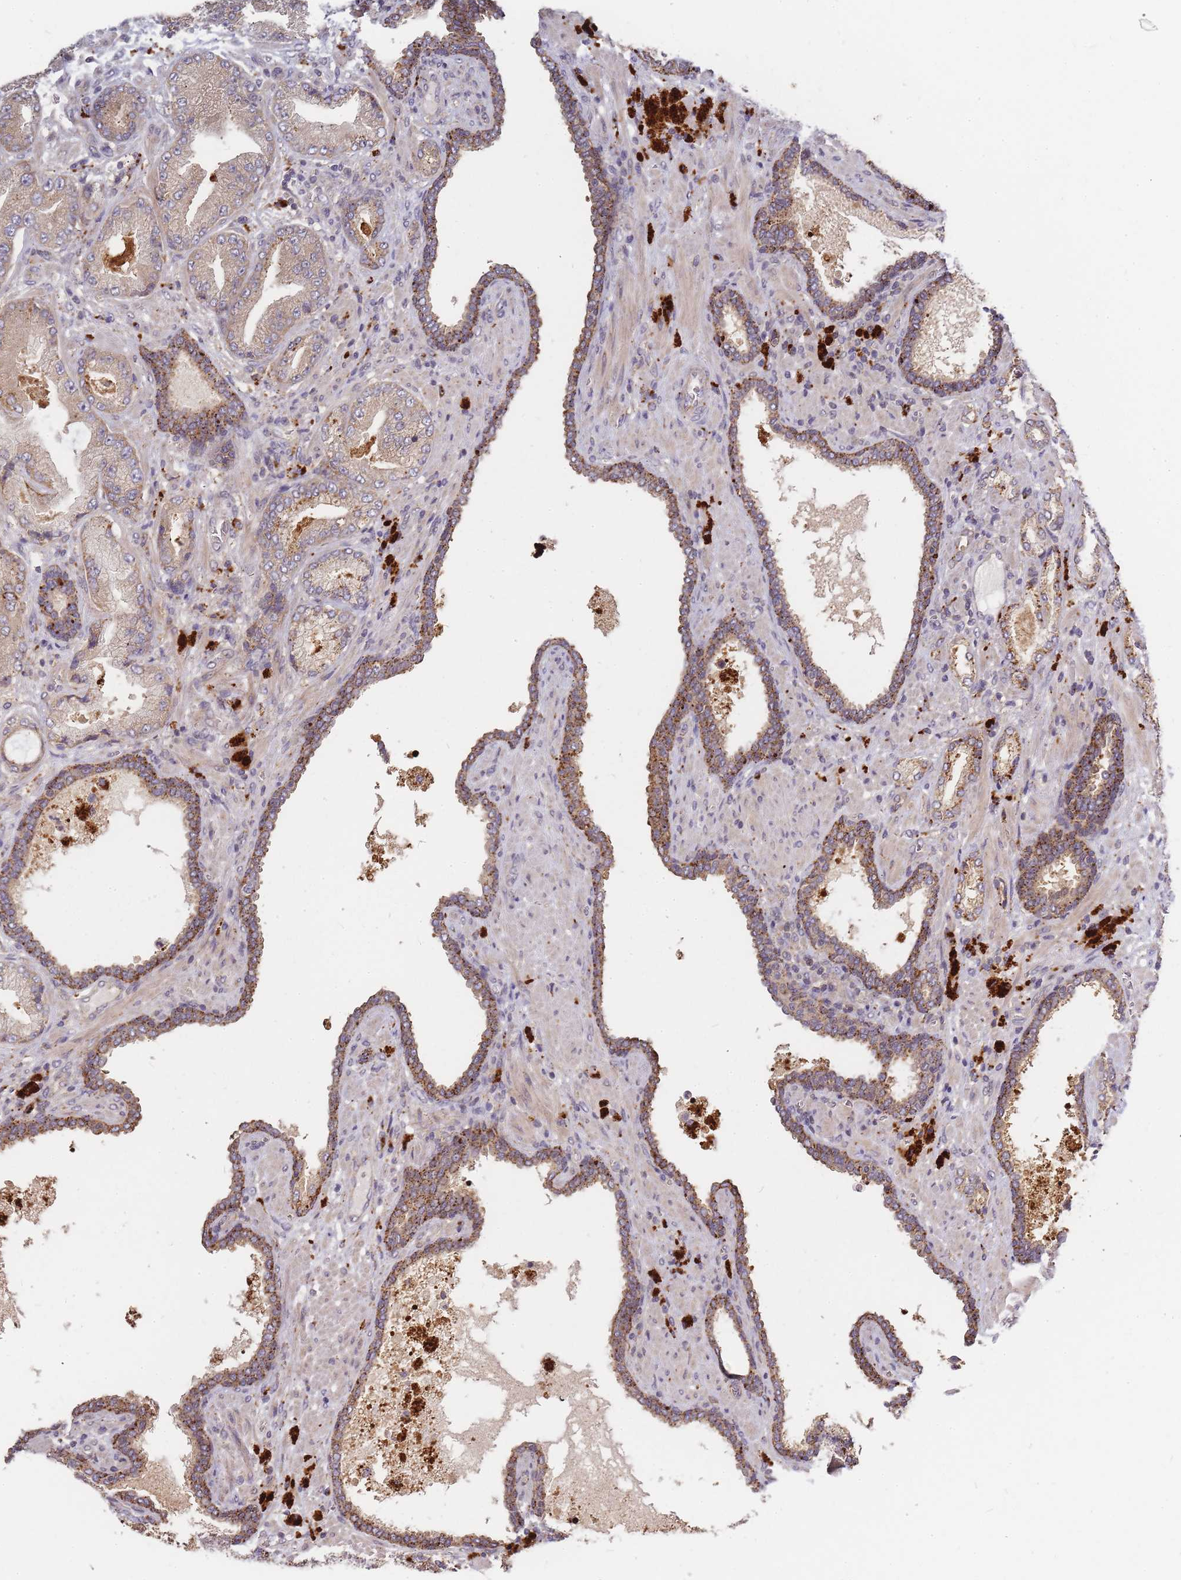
{"staining": {"intensity": "moderate", "quantity": ">75%", "location": "cytoplasmic/membranous"}, "tissue": "prostate cancer", "cell_type": "Tumor cells", "image_type": "cancer", "snomed": [{"axis": "morphology", "description": "Adenocarcinoma, High grade"}, {"axis": "topography", "description": "Prostate"}], "caption": "Brown immunohistochemical staining in prostate adenocarcinoma (high-grade) displays moderate cytoplasmic/membranous staining in about >75% of tumor cells.", "gene": "ATG5", "patient": {"sex": "male", "age": 68}}